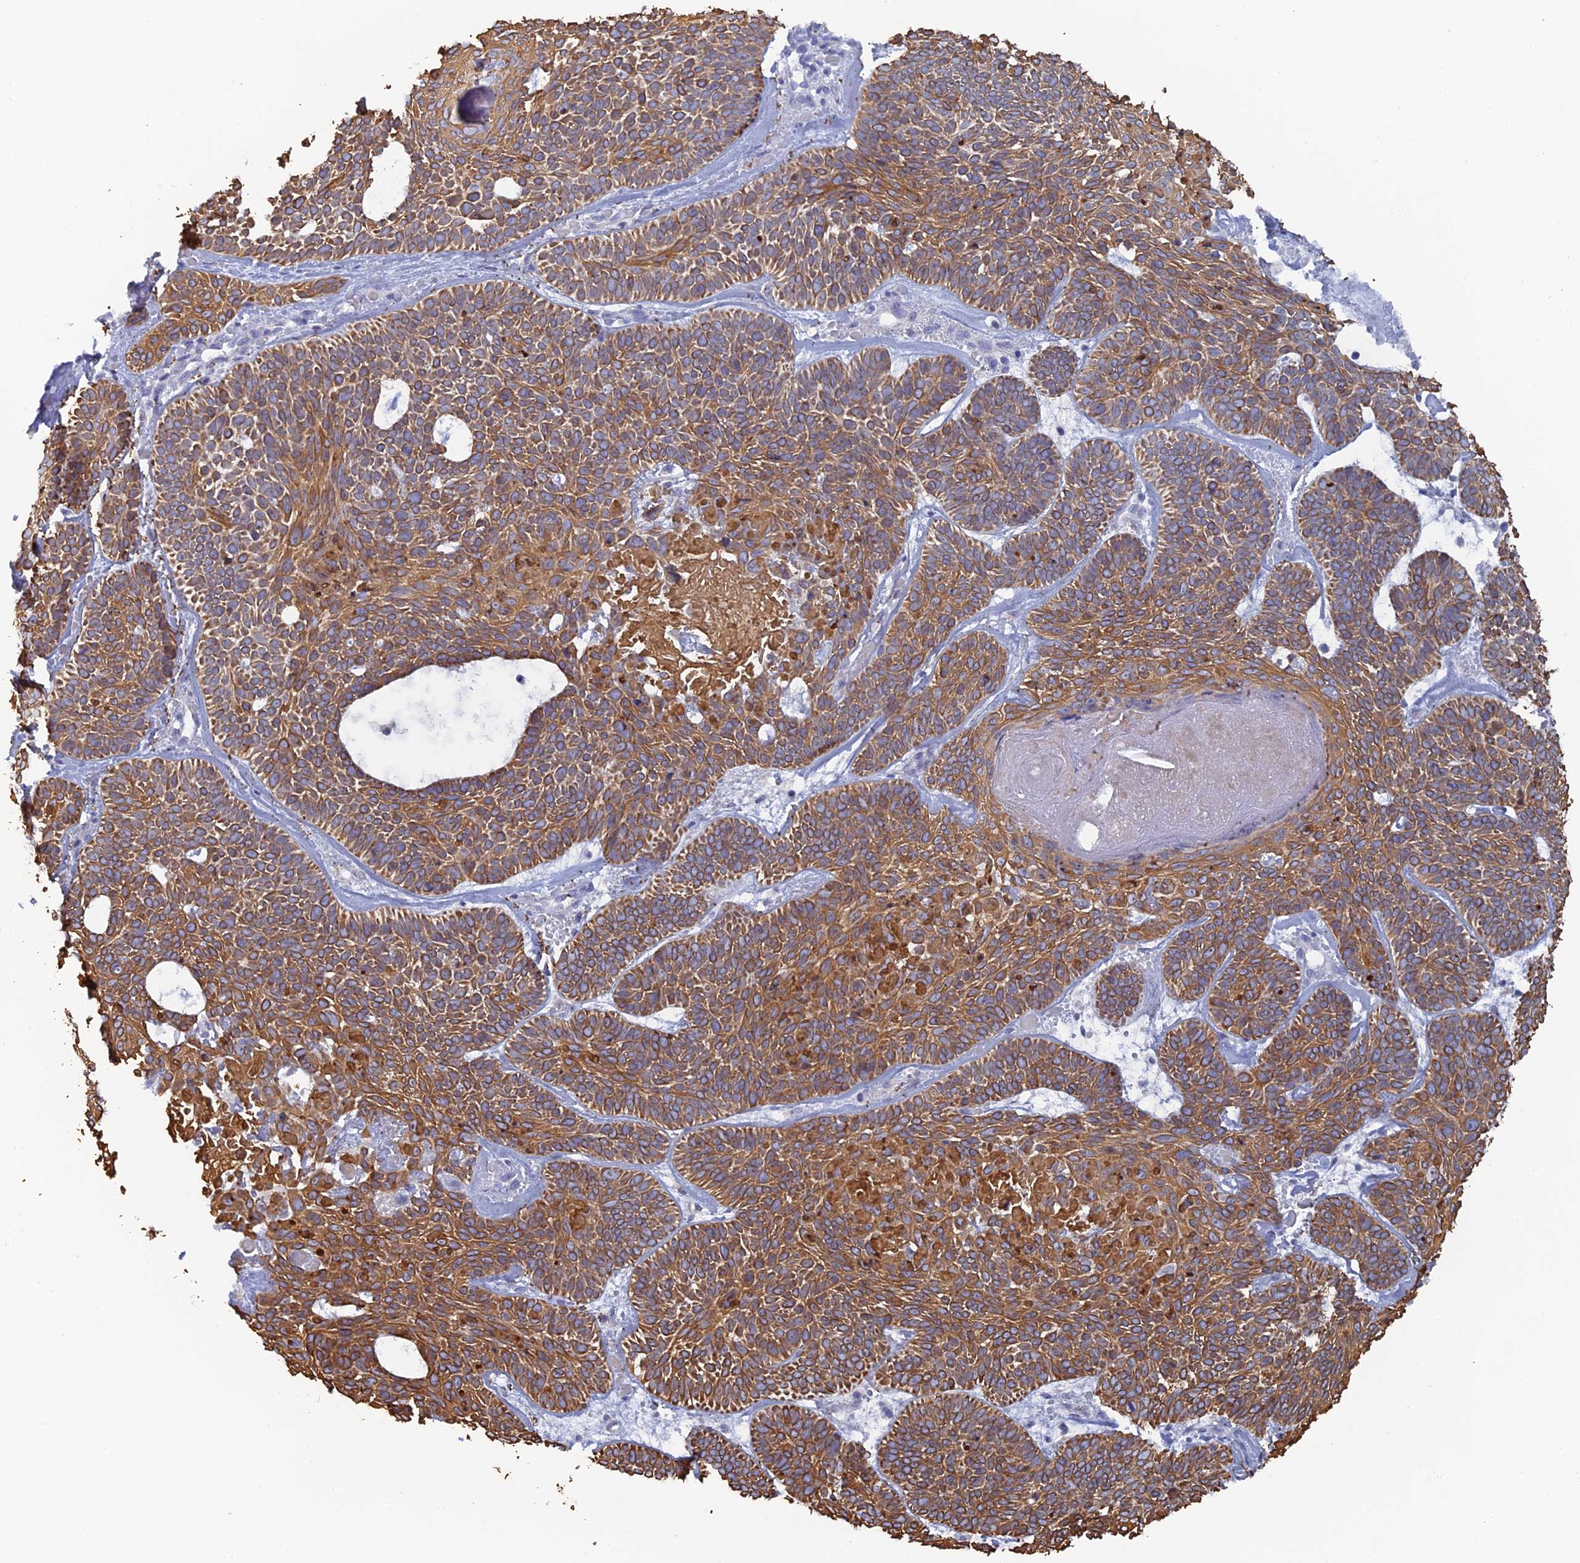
{"staining": {"intensity": "moderate", "quantity": ">75%", "location": "cytoplasmic/membranous"}, "tissue": "skin cancer", "cell_type": "Tumor cells", "image_type": "cancer", "snomed": [{"axis": "morphology", "description": "Basal cell carcinoma"}, {"axis": "topography", "description": "Skin"}], "caption": "Immunohistochemistry (IHC) photomicrograph of neoplastic tissue: skin cancer stained using IHC reveals medium levels of moderate protein expression localized specifically in the cytoplasmic/membranous of tumor cells, appearing as a cytoplasmic/membranous brown color.", "gene": "SRFBP1", "patient": {"sex": "male", "age": 85}}